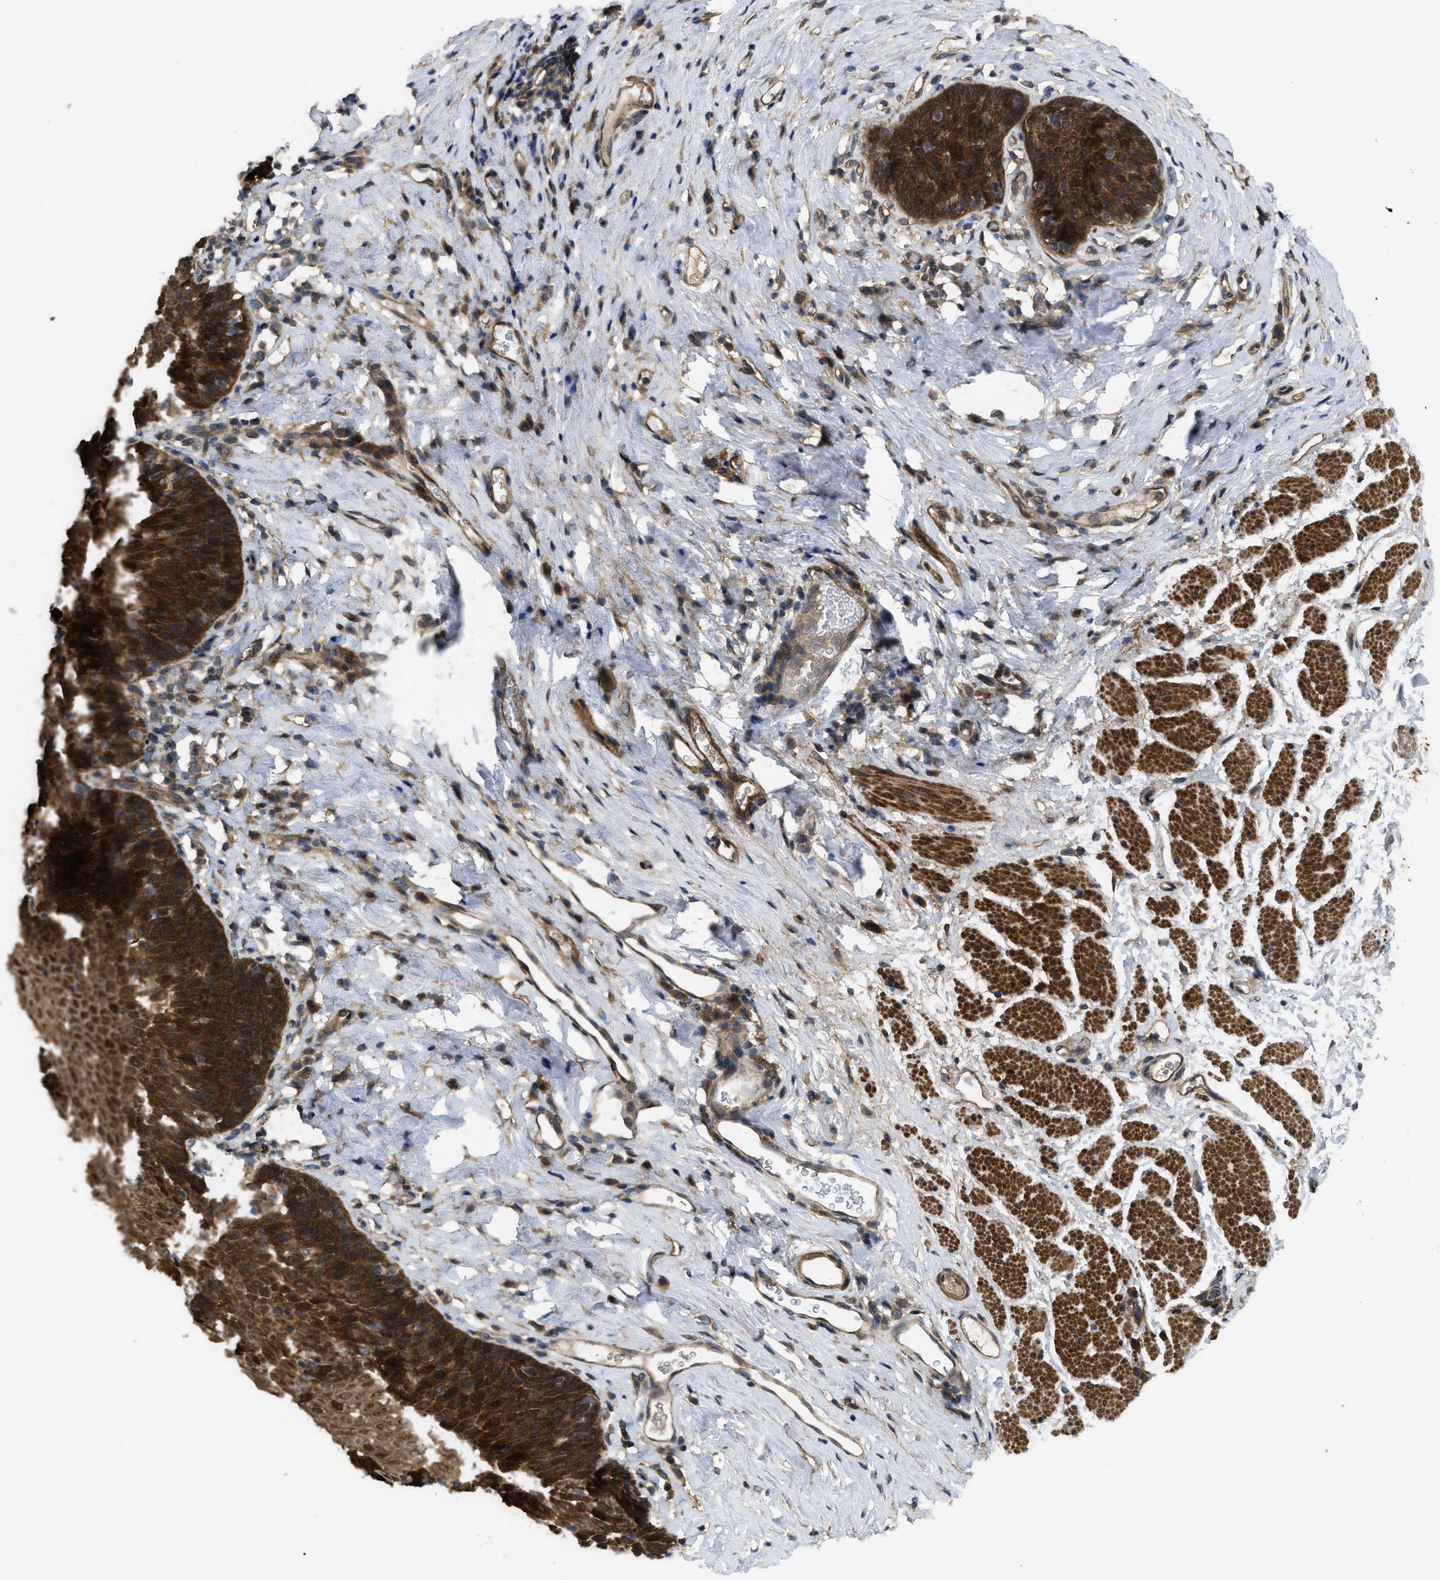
{"staining": {"intensity": "strong", "quantity": ">75%", "location": "cytoplasmic/membranous"}, "tissue": "esophagus", "cell_type": "Squamous epithelial cells", "image_type": "normal", "snomed": [{"axis": "morphology", "description": "Normal tissue, NOS"}, {"axis": "topography", "description": "Esophagus"}], "caption": "Unremarkable esophagus demonstrates strong cytoplasmic/membranous expression in about >75% of squamous epithelial cells, visualized by immunohistochemistry. The protein is stained brown, and the nuclei are stained in blue (DAB (3,3'-diaminobenzidine) IHC with brightfield microscopy, high magnification).", "gene": "FZD6", "patient": {"sex": "female", "age": 61}}